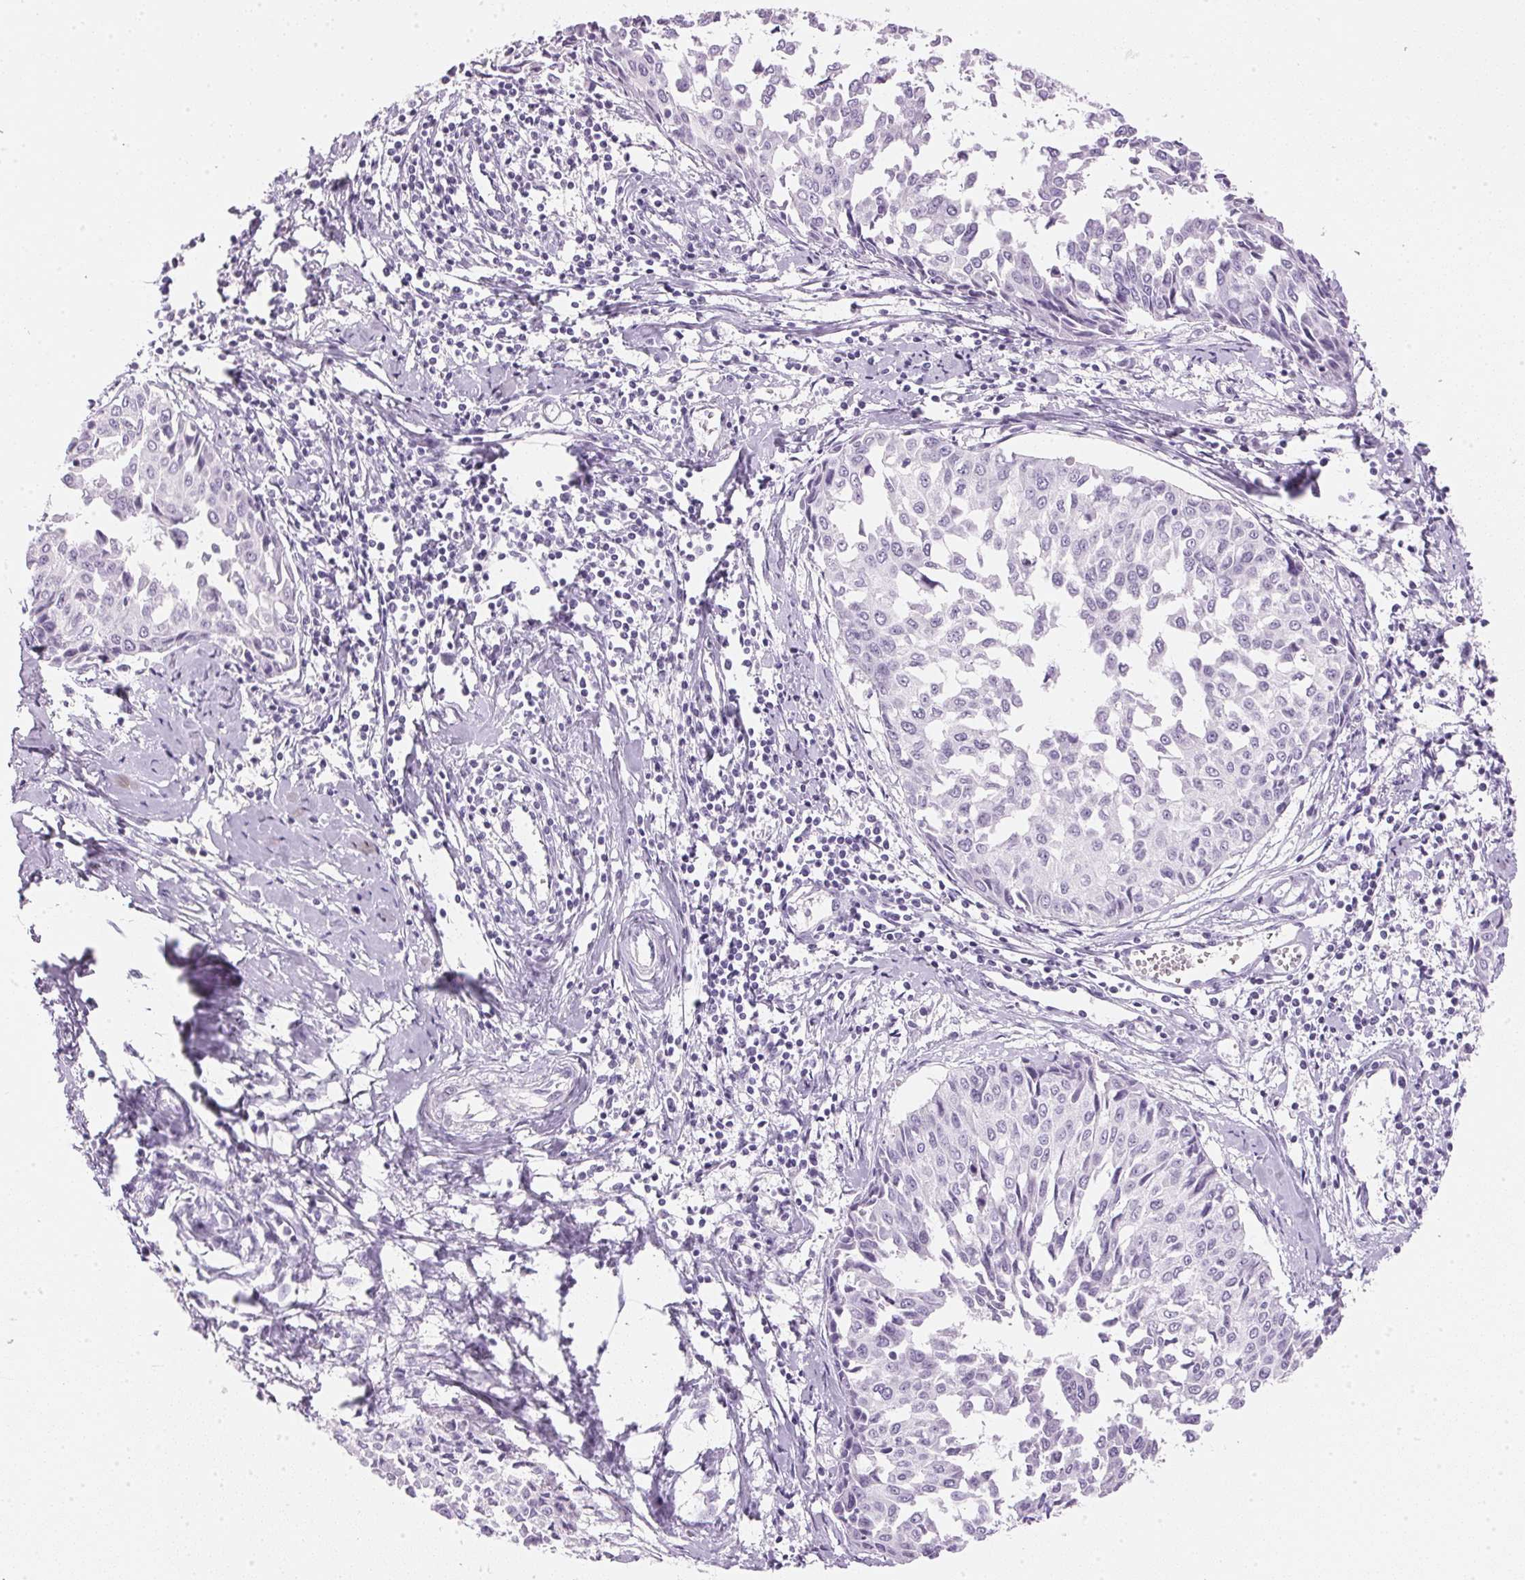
{"staining": {"intensity": "negative", "quantity": "none", "location": "none"}, "tissue": "cervical cancer", "cell_type": "Tumor cells", "image_type": "cancer", "snomed": [{"axis": "morphology", "description": "Squamous cell carcinoma, NOS"}, {"axis": "topography", "description": "Cervix"}], "caption": "A high-resolution micrograph shows immunohistochemistry staining of squamous cell carcinoma (cervical), which exhibits no significant staining in tumor cells. (Immunohistochemistry (ihc), brightfield microscopy, high magnification).", "gene": "IGFBP1", "patient": {"sex": "female", "age": 50}}